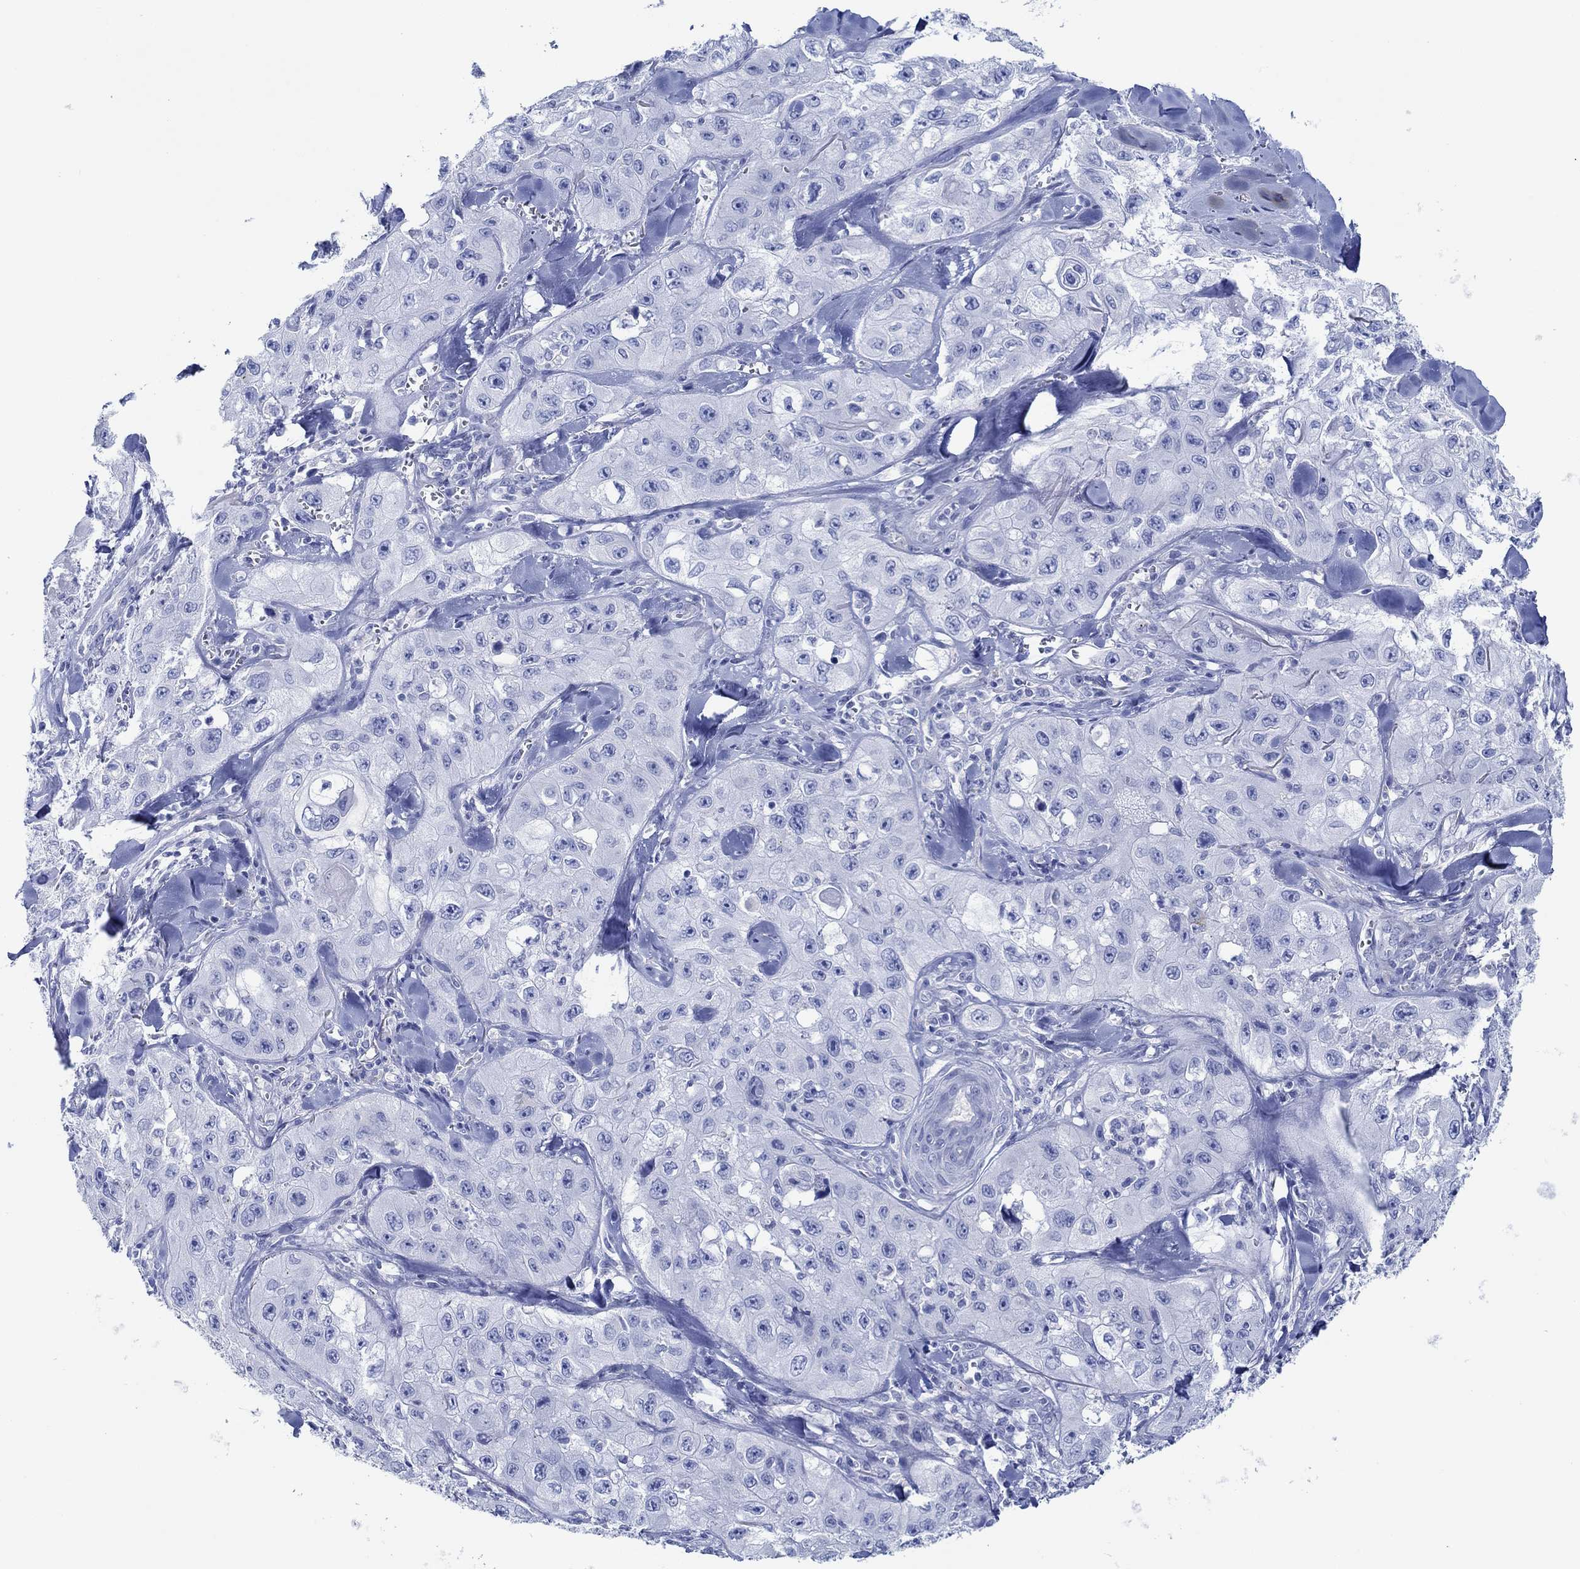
{"staining": {"intensity": "negative", "quantity": "none", "location": "none"}, "tissue": "skin cancer", "cell_type": "Tumor cells", "image_type": "cancer", "snomed": [{"axis": "morphology", "description": "Squamous cell carcinoma, NOS"}, {"axis": "topography", "description": "Skin"}, {"axis": "topography", "description": "Subcutis"}], "caption": "High power microscopy micrograph of an IHC photomicrograph of squamous cell carcinoma (skin), revealing no significant staining in tumor cells. Brightfield microscopy of IHC stained with DAB (3,3'-diaminobenzidine) (brown) and hematoxylin (blue), captured at high magnification.", "gene": "IGFBP6", "patient": {"sex": "male", "age": 73}}